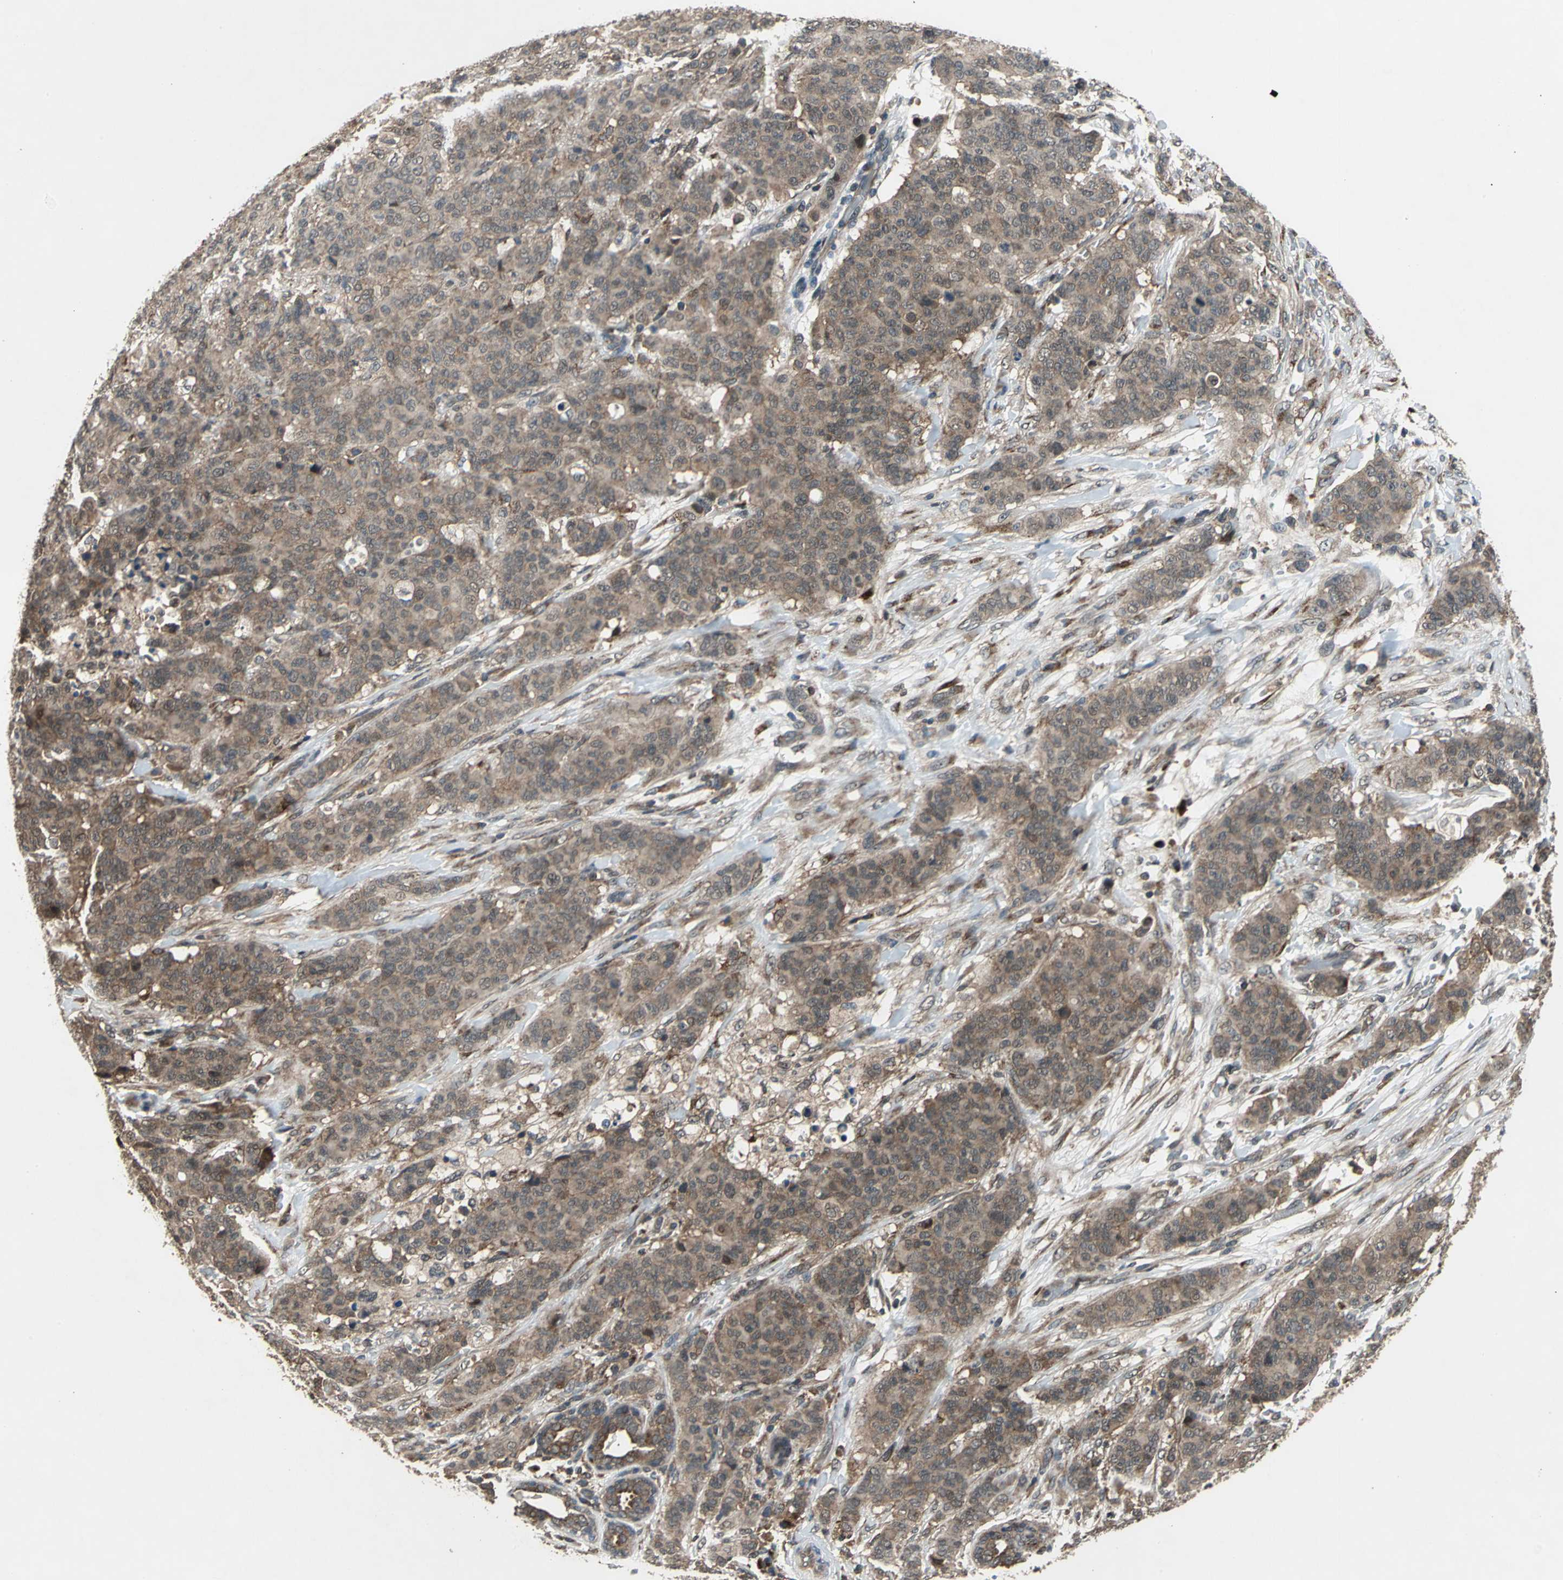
{"staining": {"intensity": "moderate", "quantity": ">75%", "location": "cytoplasmic/membranous"}, "tissue": "breast cancer", "cell_type": "Tumor cells", "image_type": "cancer", "snomed": [{"axis": "morphology", "description": "Duct carcinoma"}, {"axis": "topography", "description": "Breast"}], "caption": "Immunohistochemical staining of human intraductal carcinoma (breast) reveals moderate cytoplasmic/membranous protein expression in about >75% of tumor cells.", "gene": "NFKBIE", "patient": {"sex": "female", "age": 40}}